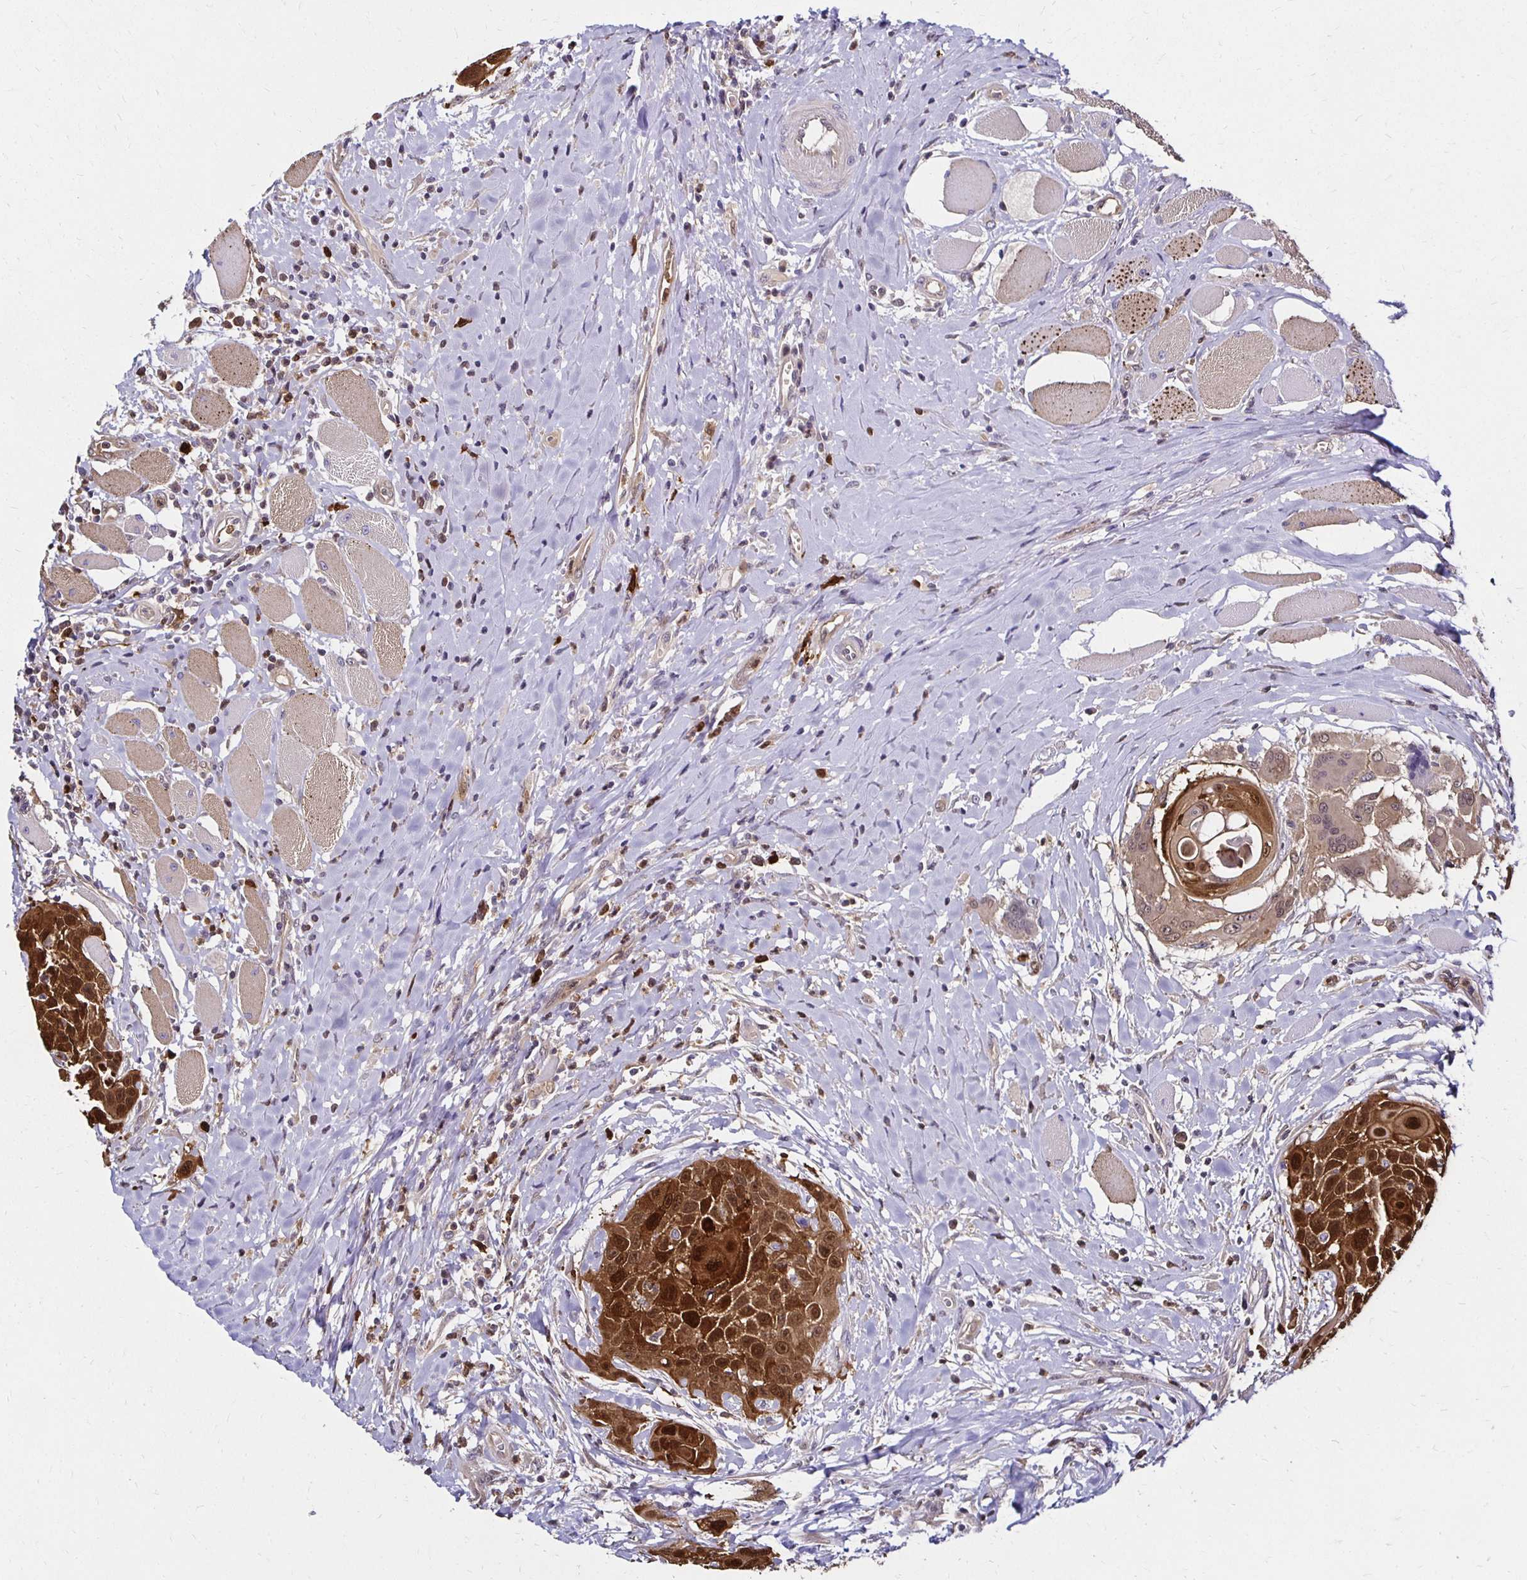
{"staining": {"intensity": "strong", "quantity": ">75%", "location": "cytoplasmic/membranous,nuclear"}, "tissue": "head and neck cancer", "cell_type": "Tumor cells", "image_type": "cancer", "snomed": [{"axis": "morphology", "description": "Squamous cell carcinoma, NOS"}, {"axis": "topography", "description": "Head-Neck"}], "caption": "A histopathology image of squamous cell carcinoma (head and neck) stained for a protein reveals strong cytoplasmic/membranous and nuclear brown staining in tumor cells.", "gene": "TXN", "patient": {"sex": "female", "age": 73}}